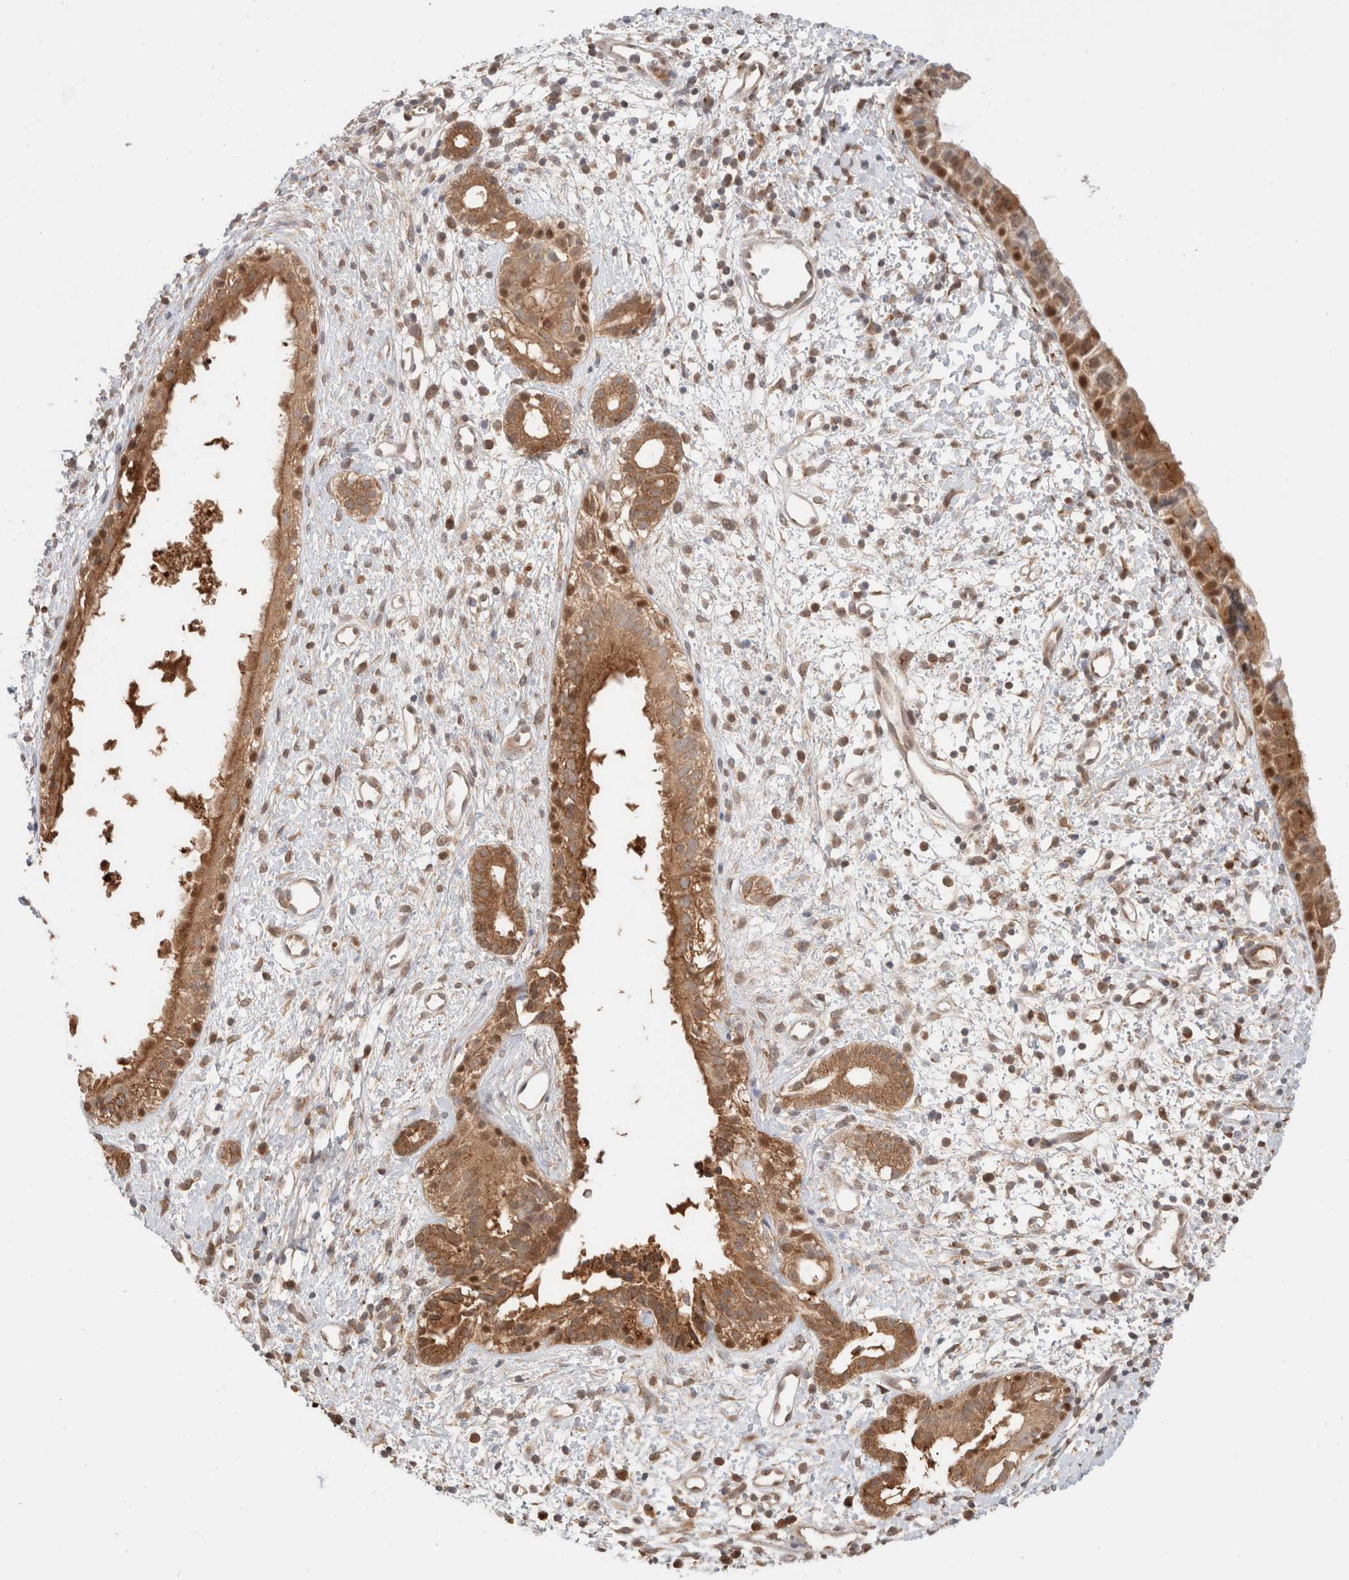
{"staining": {"intensity": "moderate", "quantity": ">75%", "location": "cytoplasmic/membranous,nuclear"}, "tissue": "nasopharynx", "cell_type": "Respiratory epithelial cells", "image_type": "normal", "snomed": [{"axis": "morphology", "description": "Normal tissue, NOS"}, {"axis": "topography", "description": "Nasopharynx"}], "caption": "Moderate cytoplasmic/membranous,nuclear protein expression is present in approximately >75% of respiratory epithelial cells in nasopharynx. (DAB (3,3'-diaminobenzidine) = brown stain, brightfield microscopy at high magnification).", "gene": "XKR4", "patient": {"sex": "male", "age": 22}}